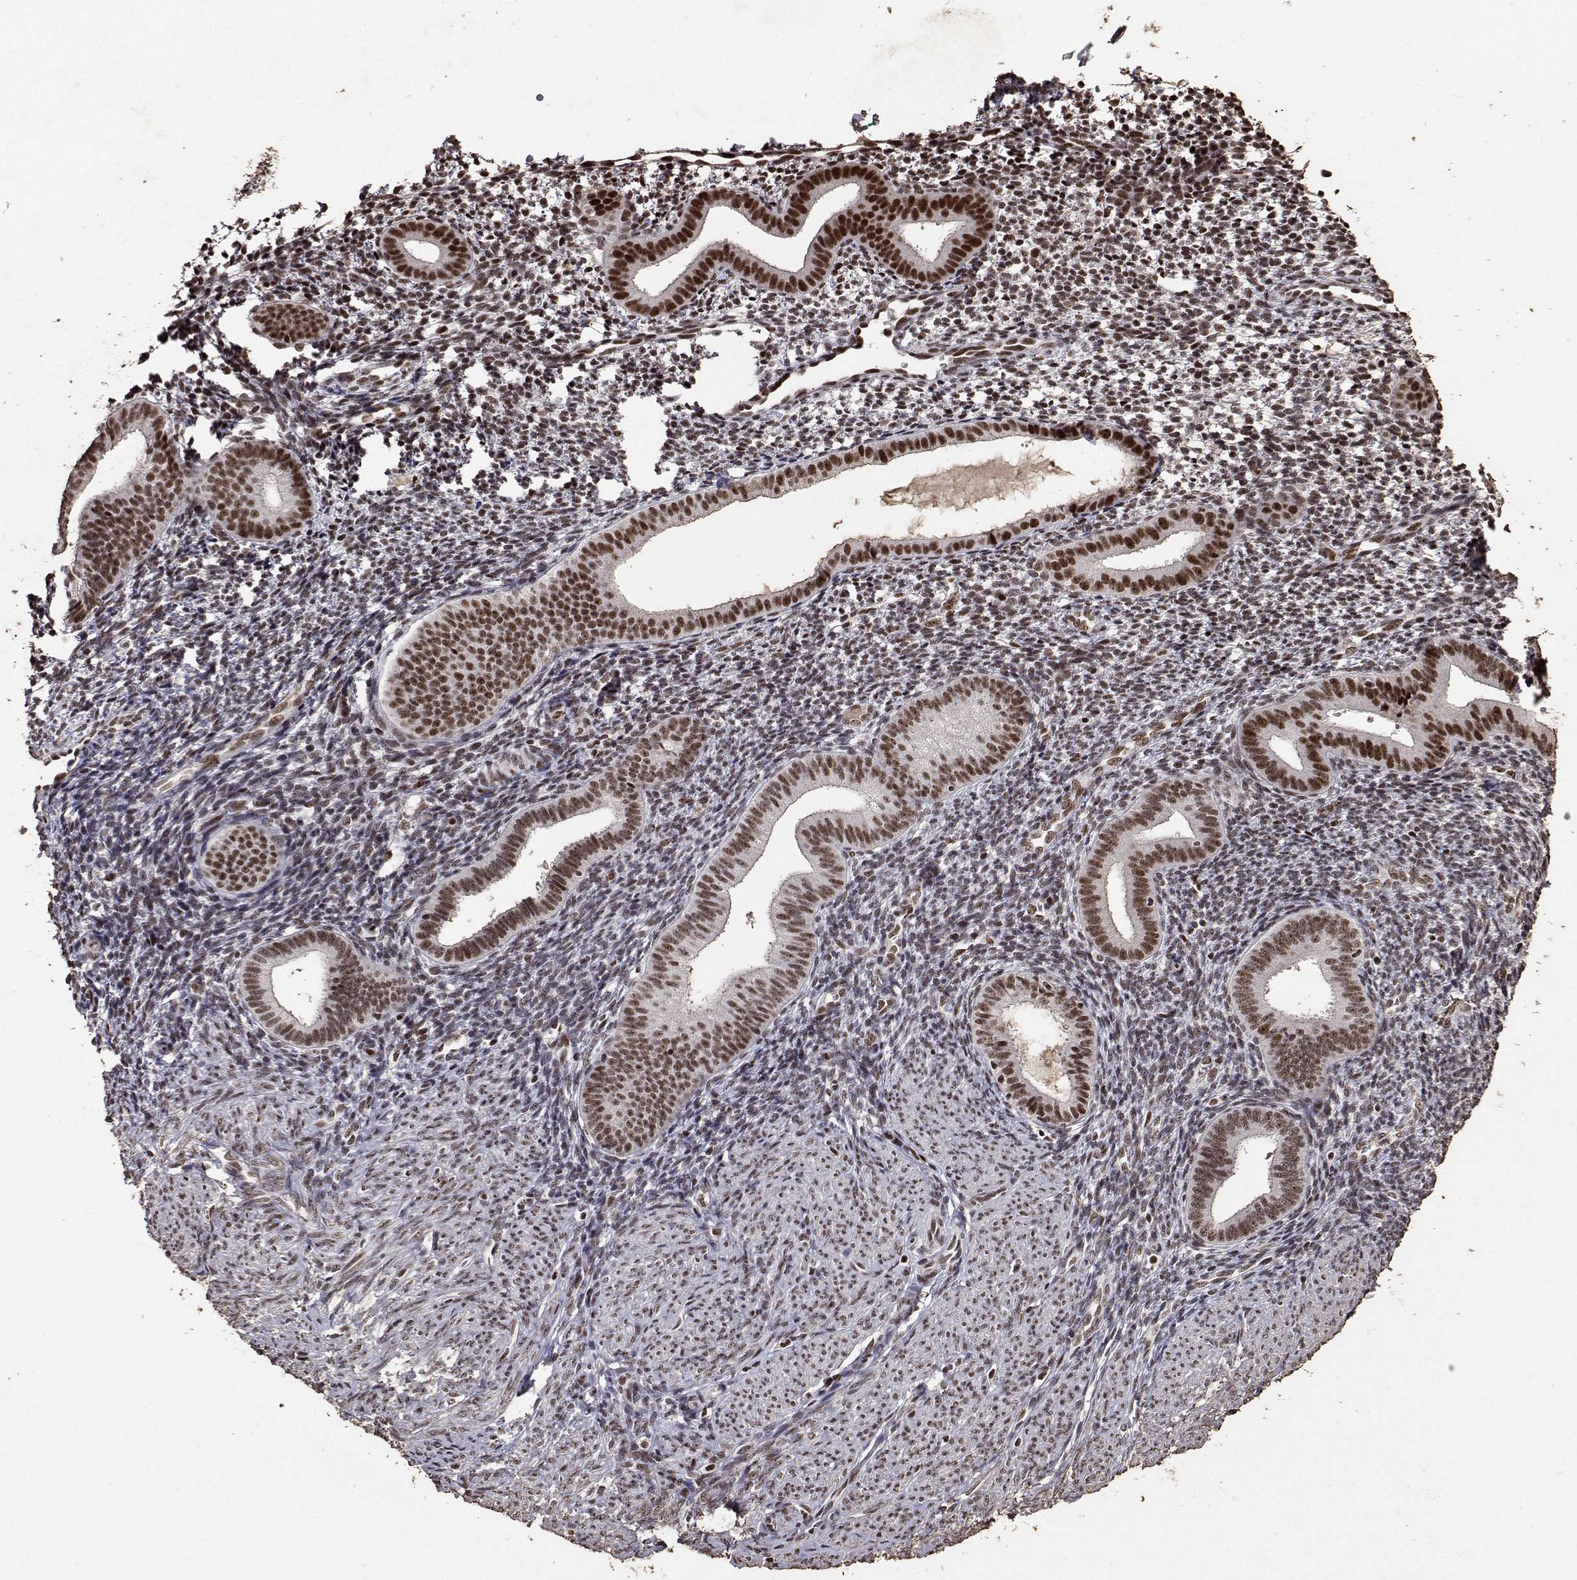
{"staining": {"intensity": "moderate", "quantity": ">75%", "location": "nuclear"}, "tissue": "endometrium", "cell_type": "Cells in endometrial stroma", "image_type": "normal", "snomed": [{"axis": "morphology", "description": "Normal tissue, NOS"}, {"axis": "topography", "description": "Endometrium"}], "caption": "Immunohistochemical staining of benign human endometrium exhibits medium levels of moderate nuclear positivity in about >75% of cells in endometrial stroma. (Stains: DAB (3,3'-diaminobenzidine) in brown, nuclei in blue, Microscopy: brightfield microscopy at high magnification).", "gene": "TOE1", "patient": {"sex": "female", "age": 40}}